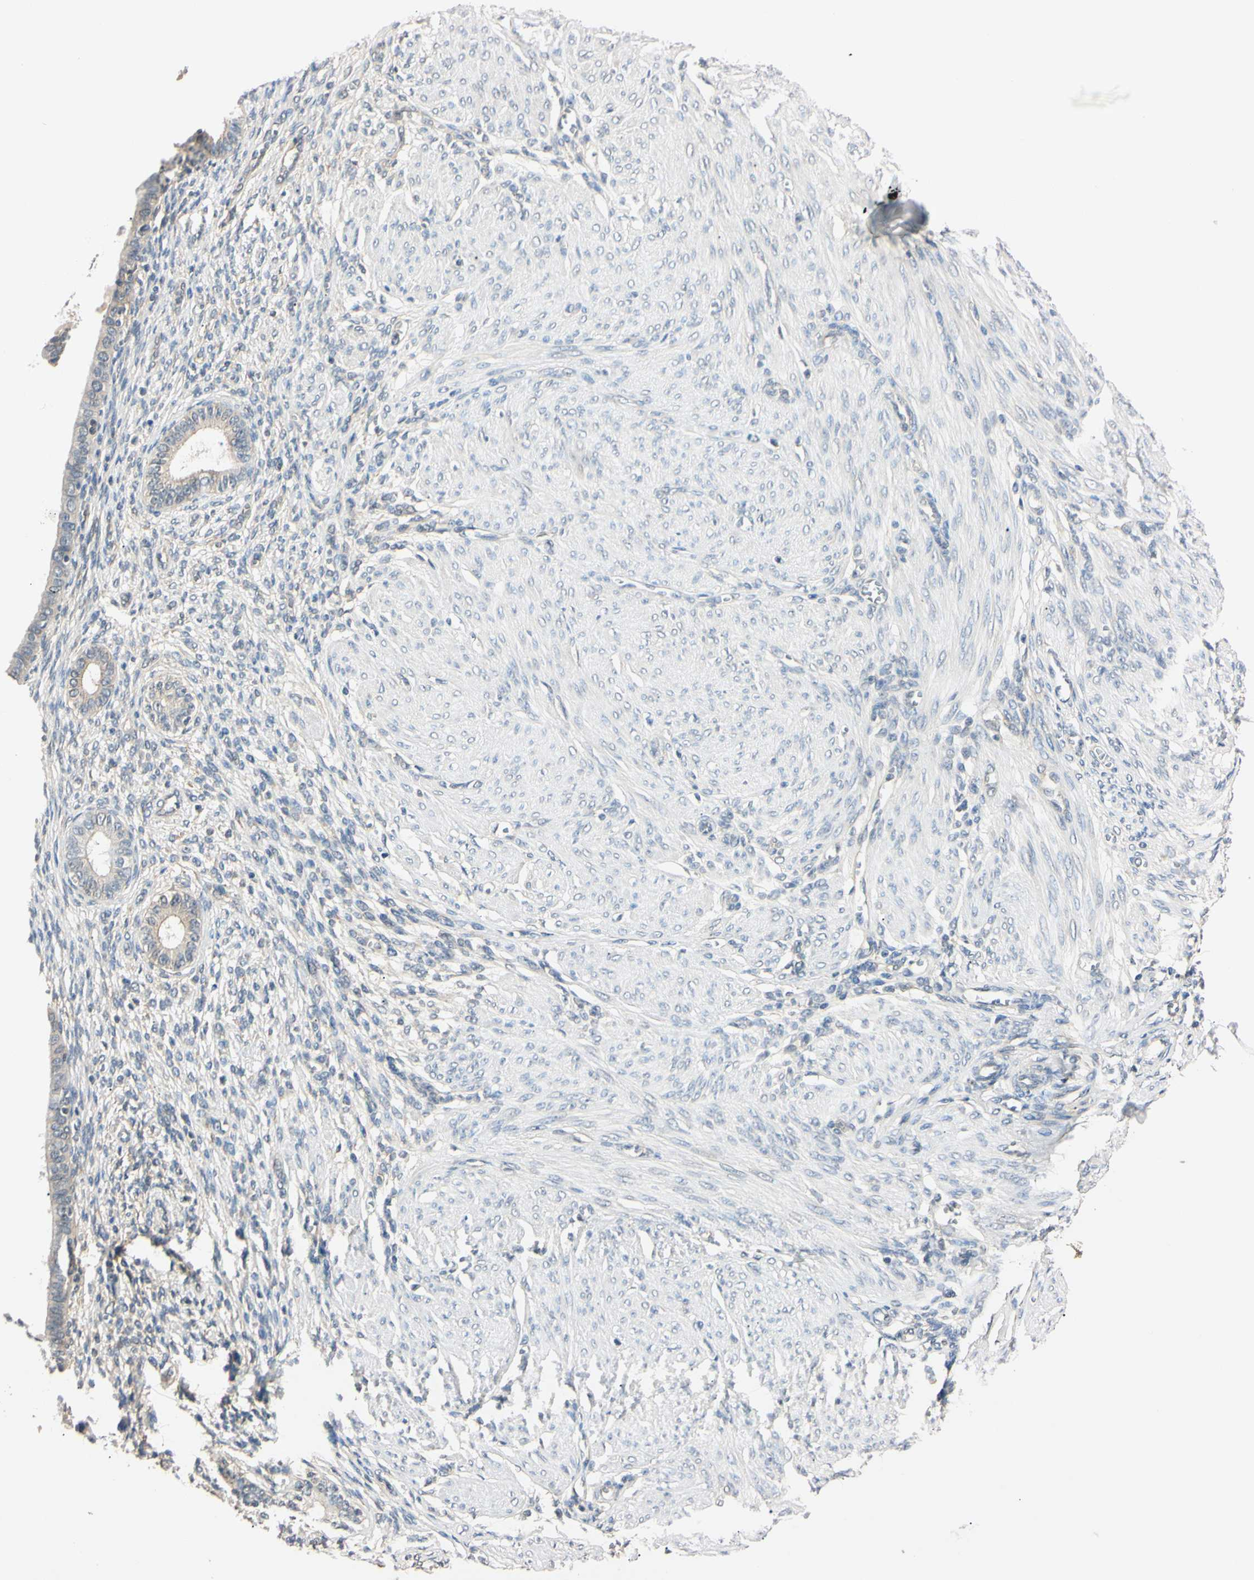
{"staining": {"intensity": "weak", "quantity": "<25%", "location": "cytoplasmic/membranous"}, "tissue": "endometrium", "cell_type": "Cells in endometrial stroma", "image_type": "normal", "snomed": [{"axis": "morphology", "description": "Normal tissue, NOS"}, {"axis": "topography", "description": "Endometrium"}], "caption": "Immunohistochemical staining of normal human endometrium shows no significant positivity in cells in endometrial stroma.", "gene": "EPN1", "patient": {"sex": "female", "age": 72}}